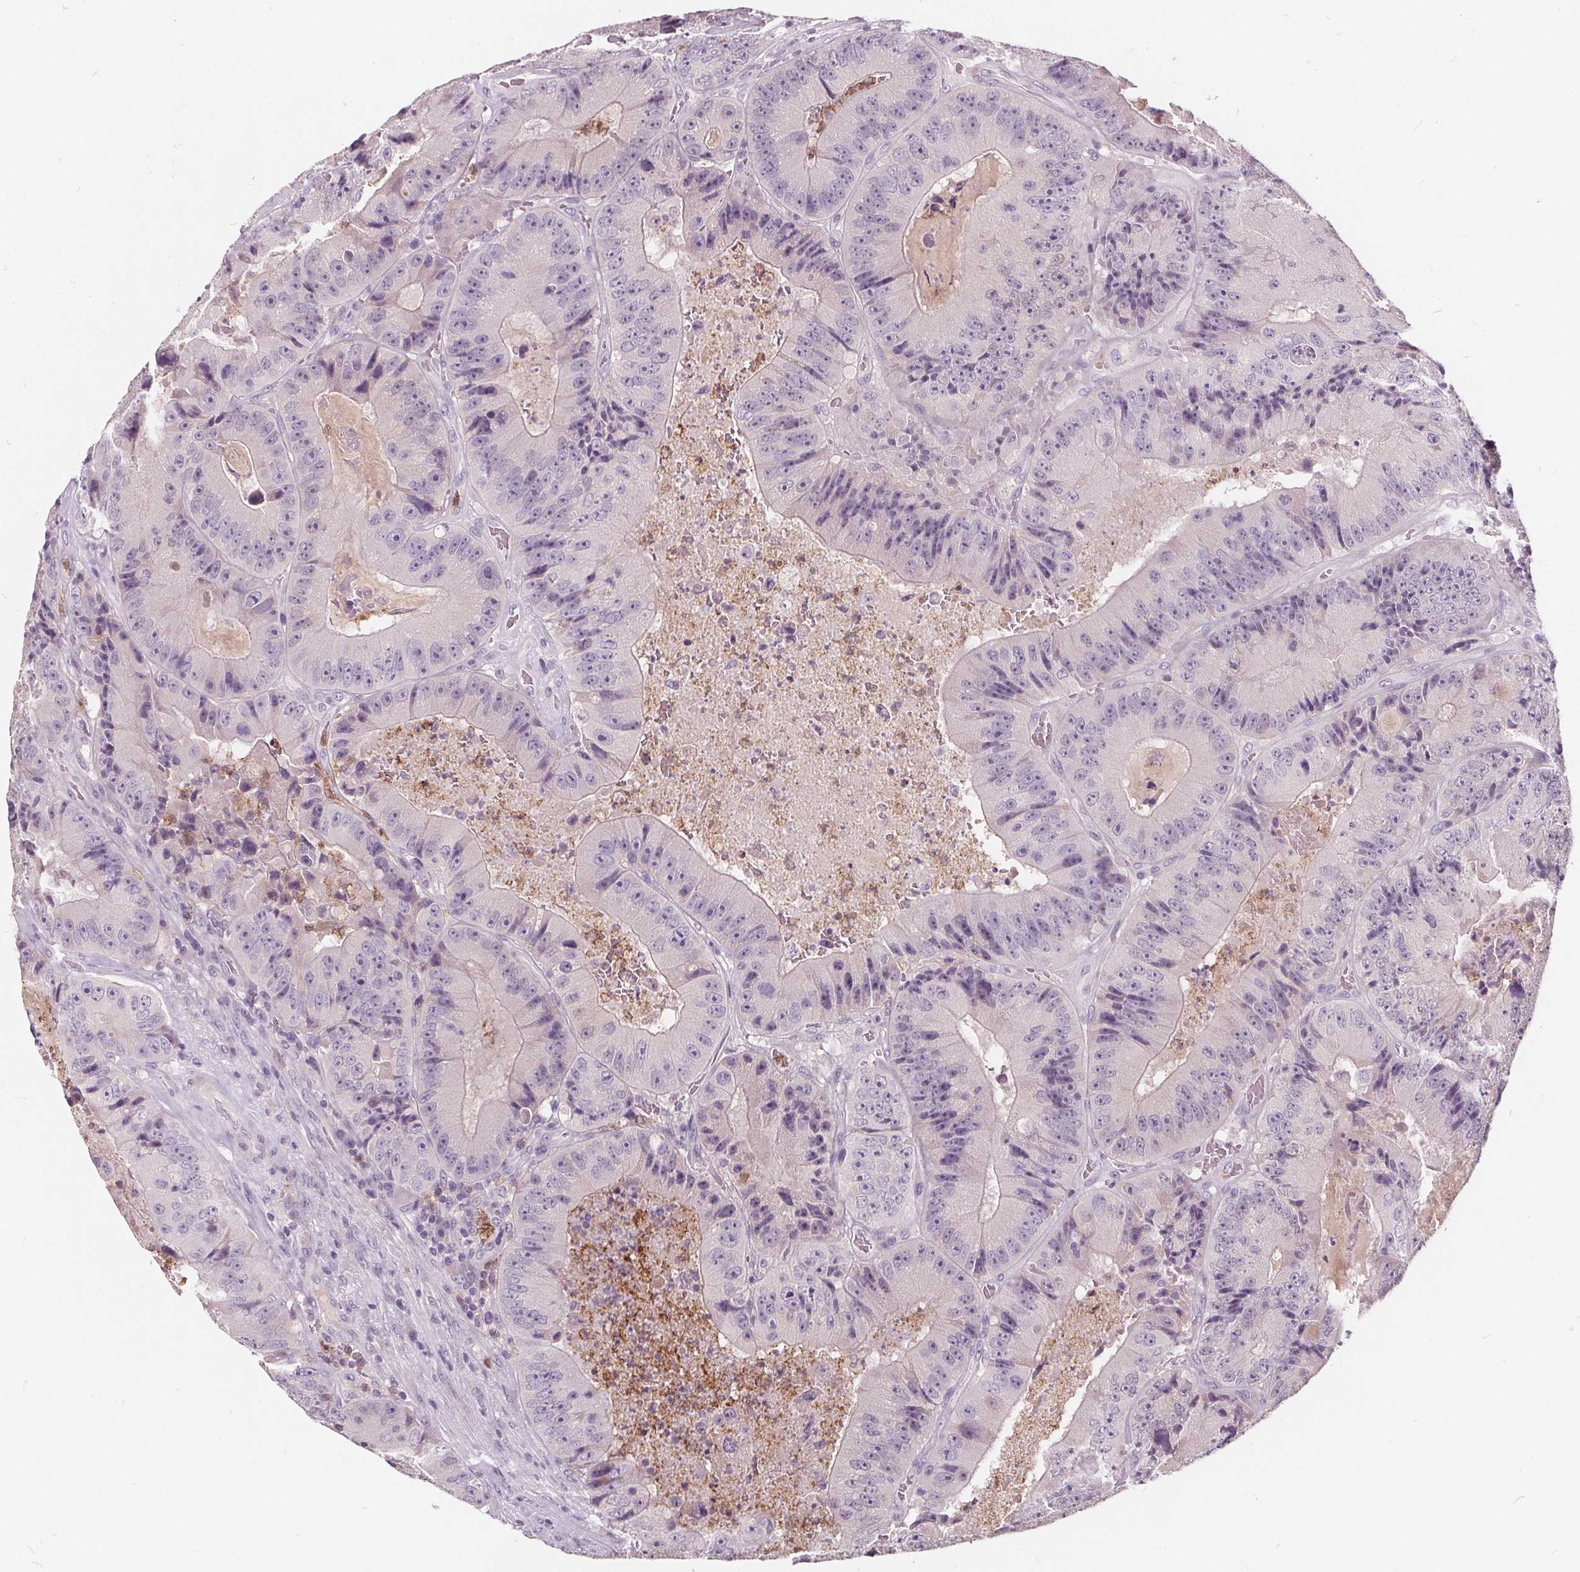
{"staining": {"intensity": "negative", "quantity": "none", "location": "none"}, "tissue": "colorectal cancer", "cell_type": "Tumor cells", "image_type": "cancer", "snomed": [{"axis": "morphology", "description": "Adenocarcinoma, NOS"}, {"axis": "topography", "description": "Colon"}], "caption": "This is a photomicrograph of IHC staining of colorectal adenocarcinoma, which shows no staining in tumor cells.", "gene": "HAAO", "patient": {"sex": "female", "age": 86}}